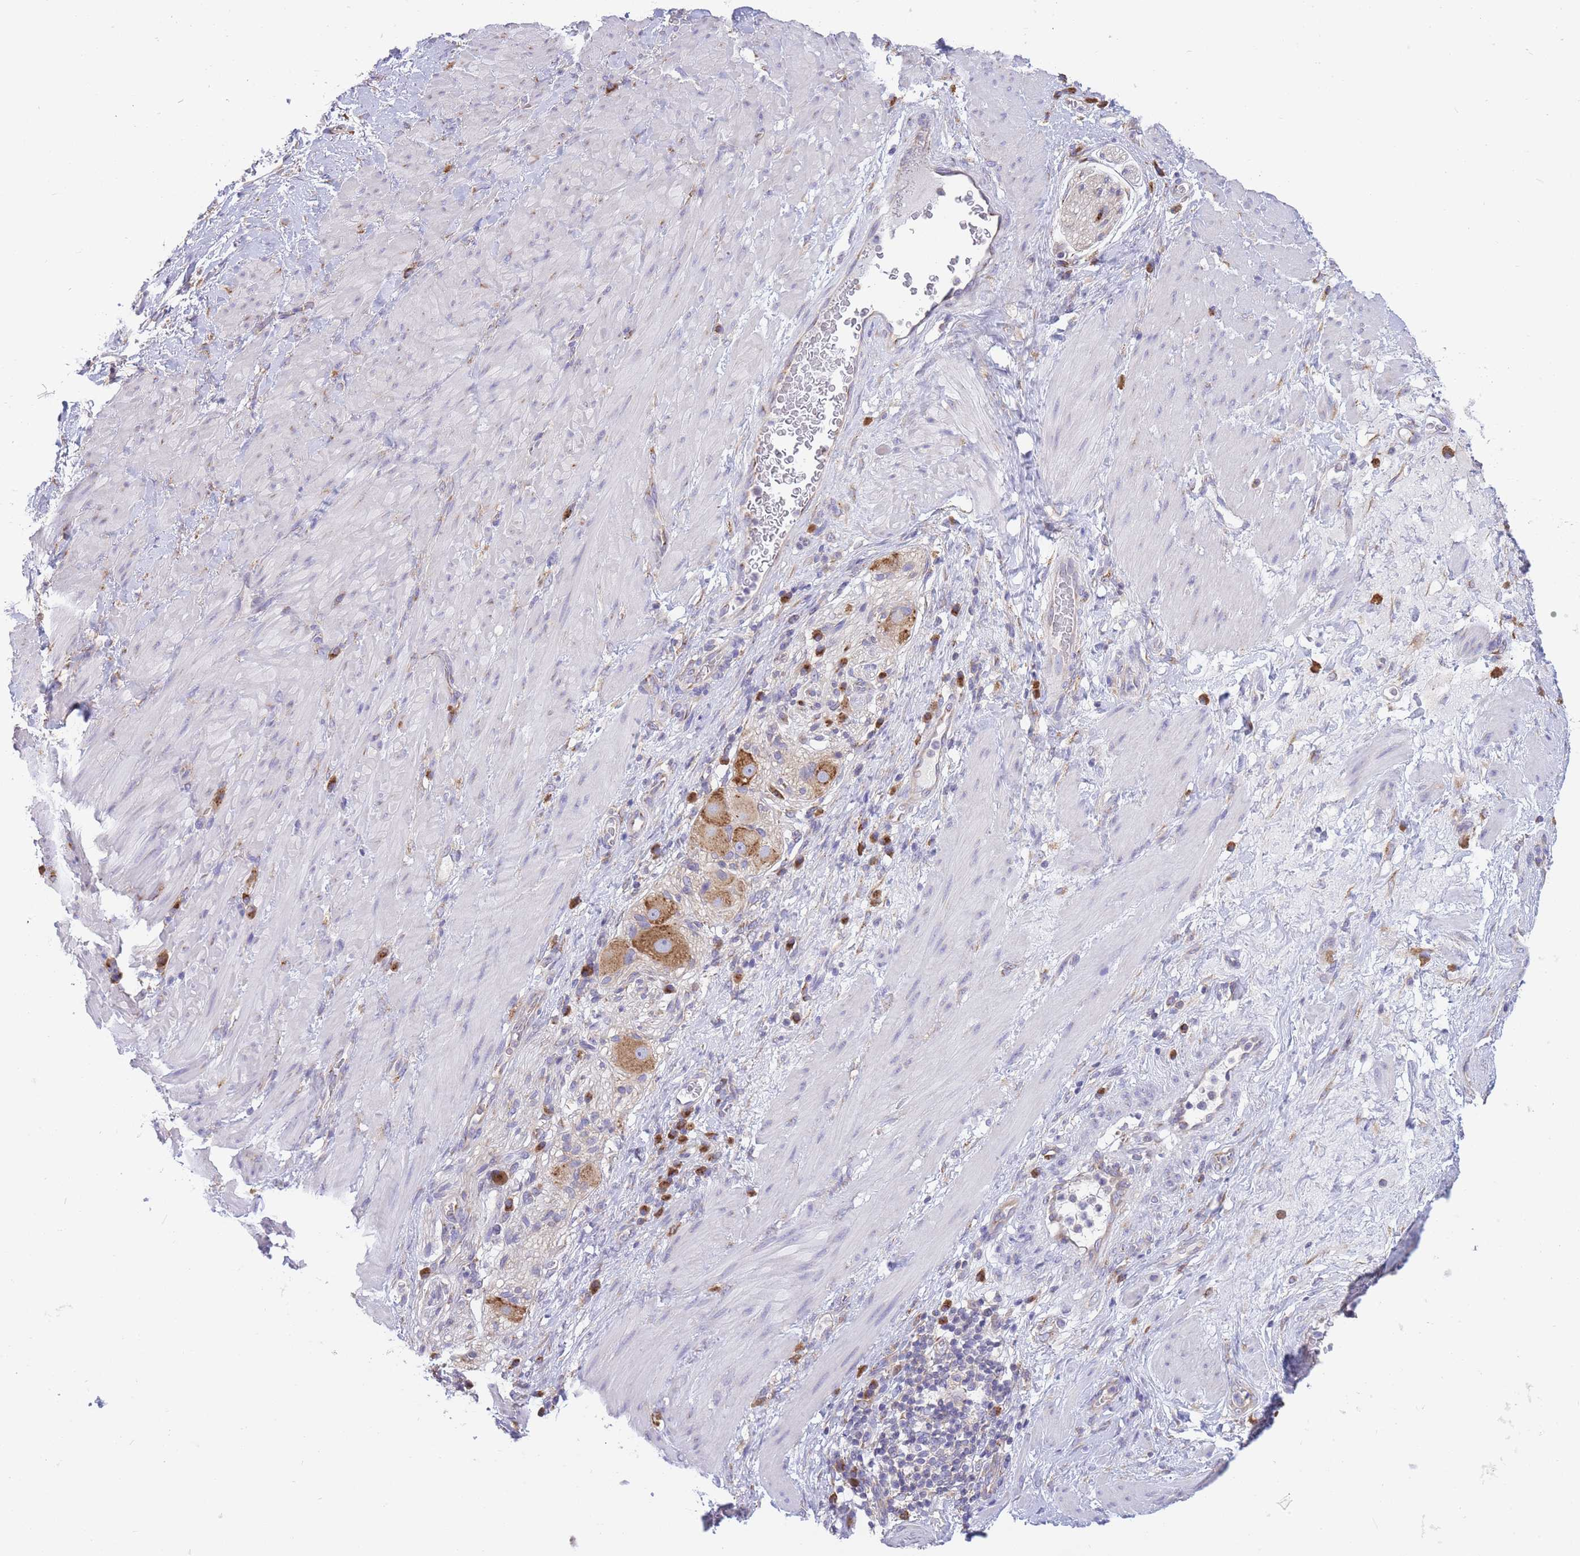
{"staining": {"intensity": "strong", "quantity": ">75%", "location": "cytoplasmic/membranous"}, "tissue": "stomach cancer", "cell_type": "Tumor cells", "image_type": "cancer", "snomed": [{"axis": "morphology", "description": "Normal tissue, NOS"}, {"axis": "morphology", "description": "Adenocarcinoma, NOS"}, {"axis": "topography", "description": "Stomach"}], "caption": "The image demonstrates a brown stain indicating the presence of a protein in the cytoplasmic/membranous of tumor cells in stomach cancer (adenocarcinoma). The protein of interest is shown in brown color, while the nuclei are stained blue.", "gene": "COPG2", "patient": {"sex": "female", "age": 64}}